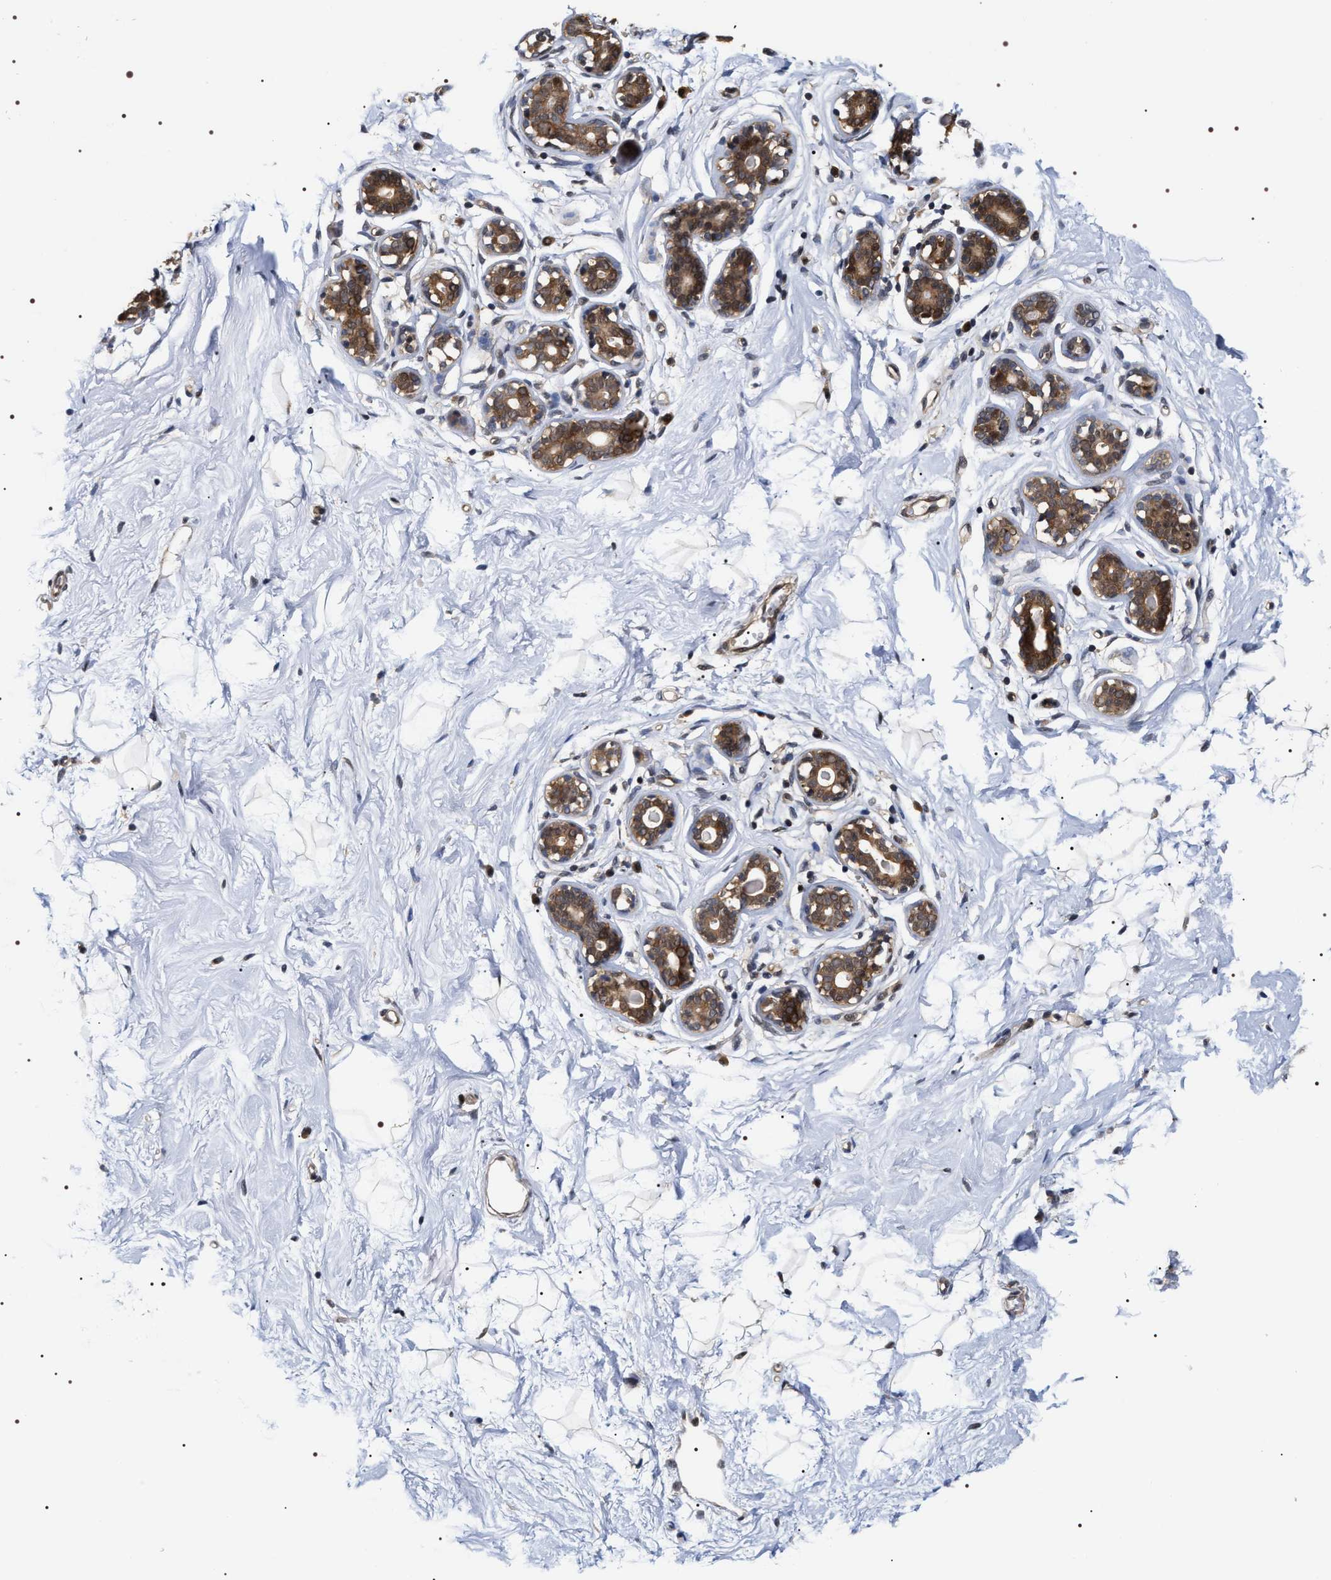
{"staining": {"intensity": "negative", "quantity": "none", "location": "none"}, "tissue": "breast", "cell_type": "Adipocytes", "image_type": "normal", "snomed": [{"axis": "morphology", "description": "Normal tissue, NOS"}, {"axis": "topography", "description": "Breast"}], "caption": "The IHC image has no significant staining in adipocytes of breast.", "gene": "BAG6", "patient": {"sex": "female", "age": 23}}